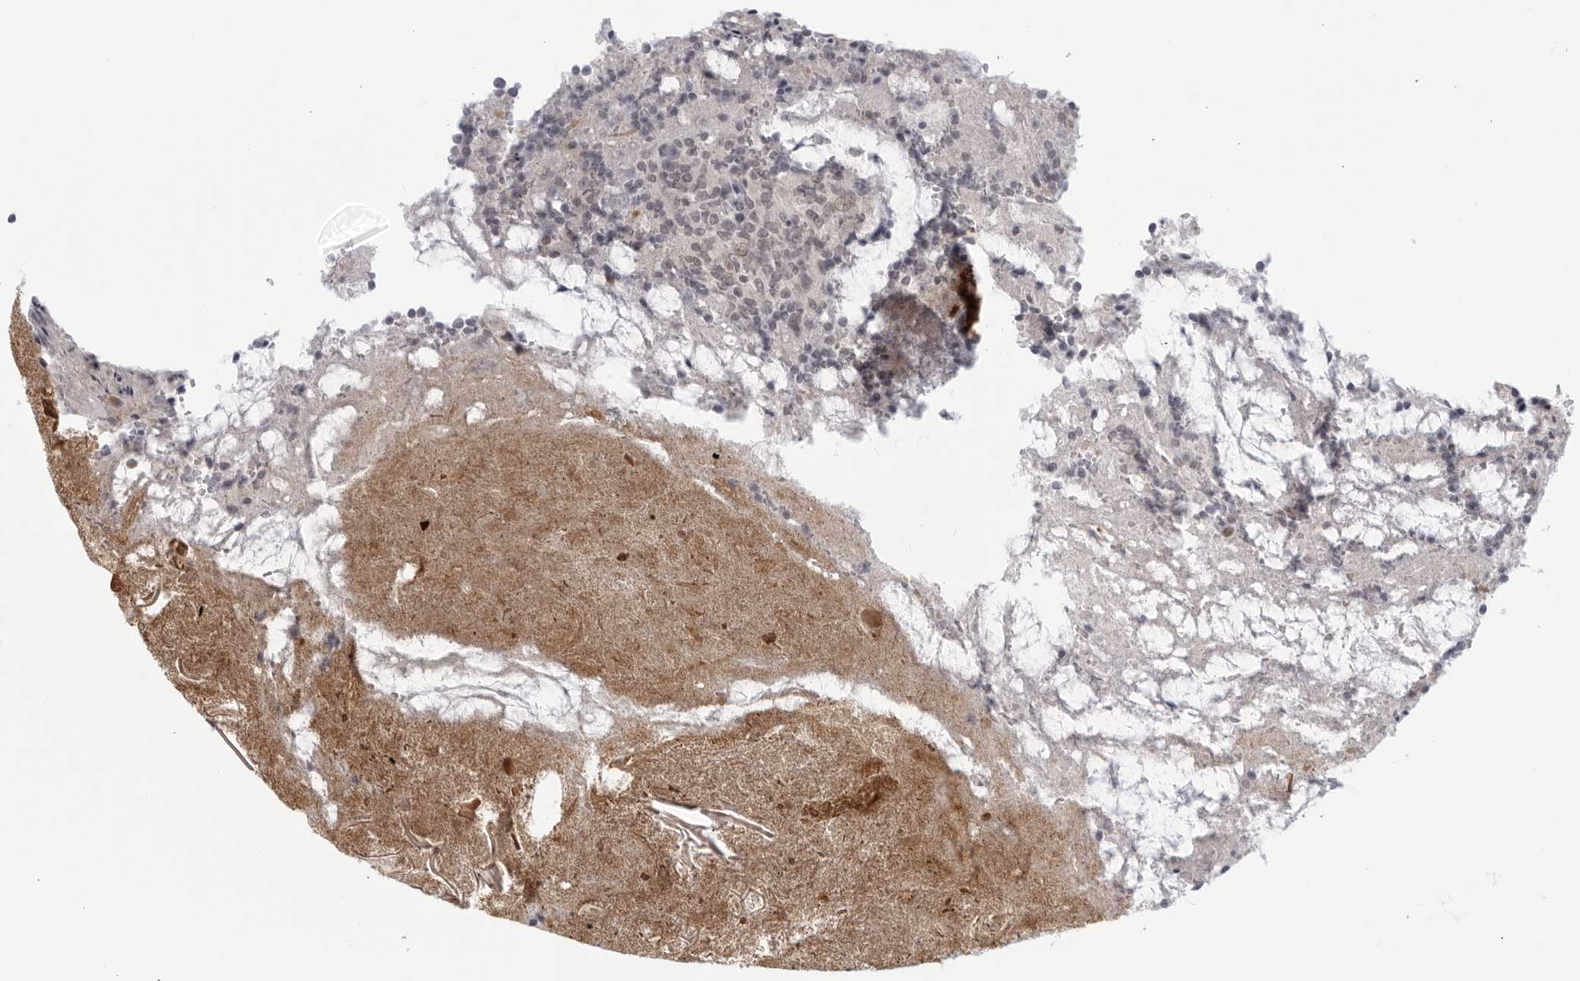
{"staining": {"intensity": "weak", "quantity": "<25%", "location": "cytoplasmic/membranous"}, "tissue": "appendix", "cell_type": "Glandular cells", "image_type": "normal", "snomed": [{"axis": "morphology", "description": "Normal tissue, NOS"}, {"axis": "topography", "description": "Appendix"}], "caption": "DAB immunohistochemical staining of normal human appendix exhibits no significant expression in glandular cells.", "gene": "WDTC1", "patient": {"sex": "female", "age": 17}}